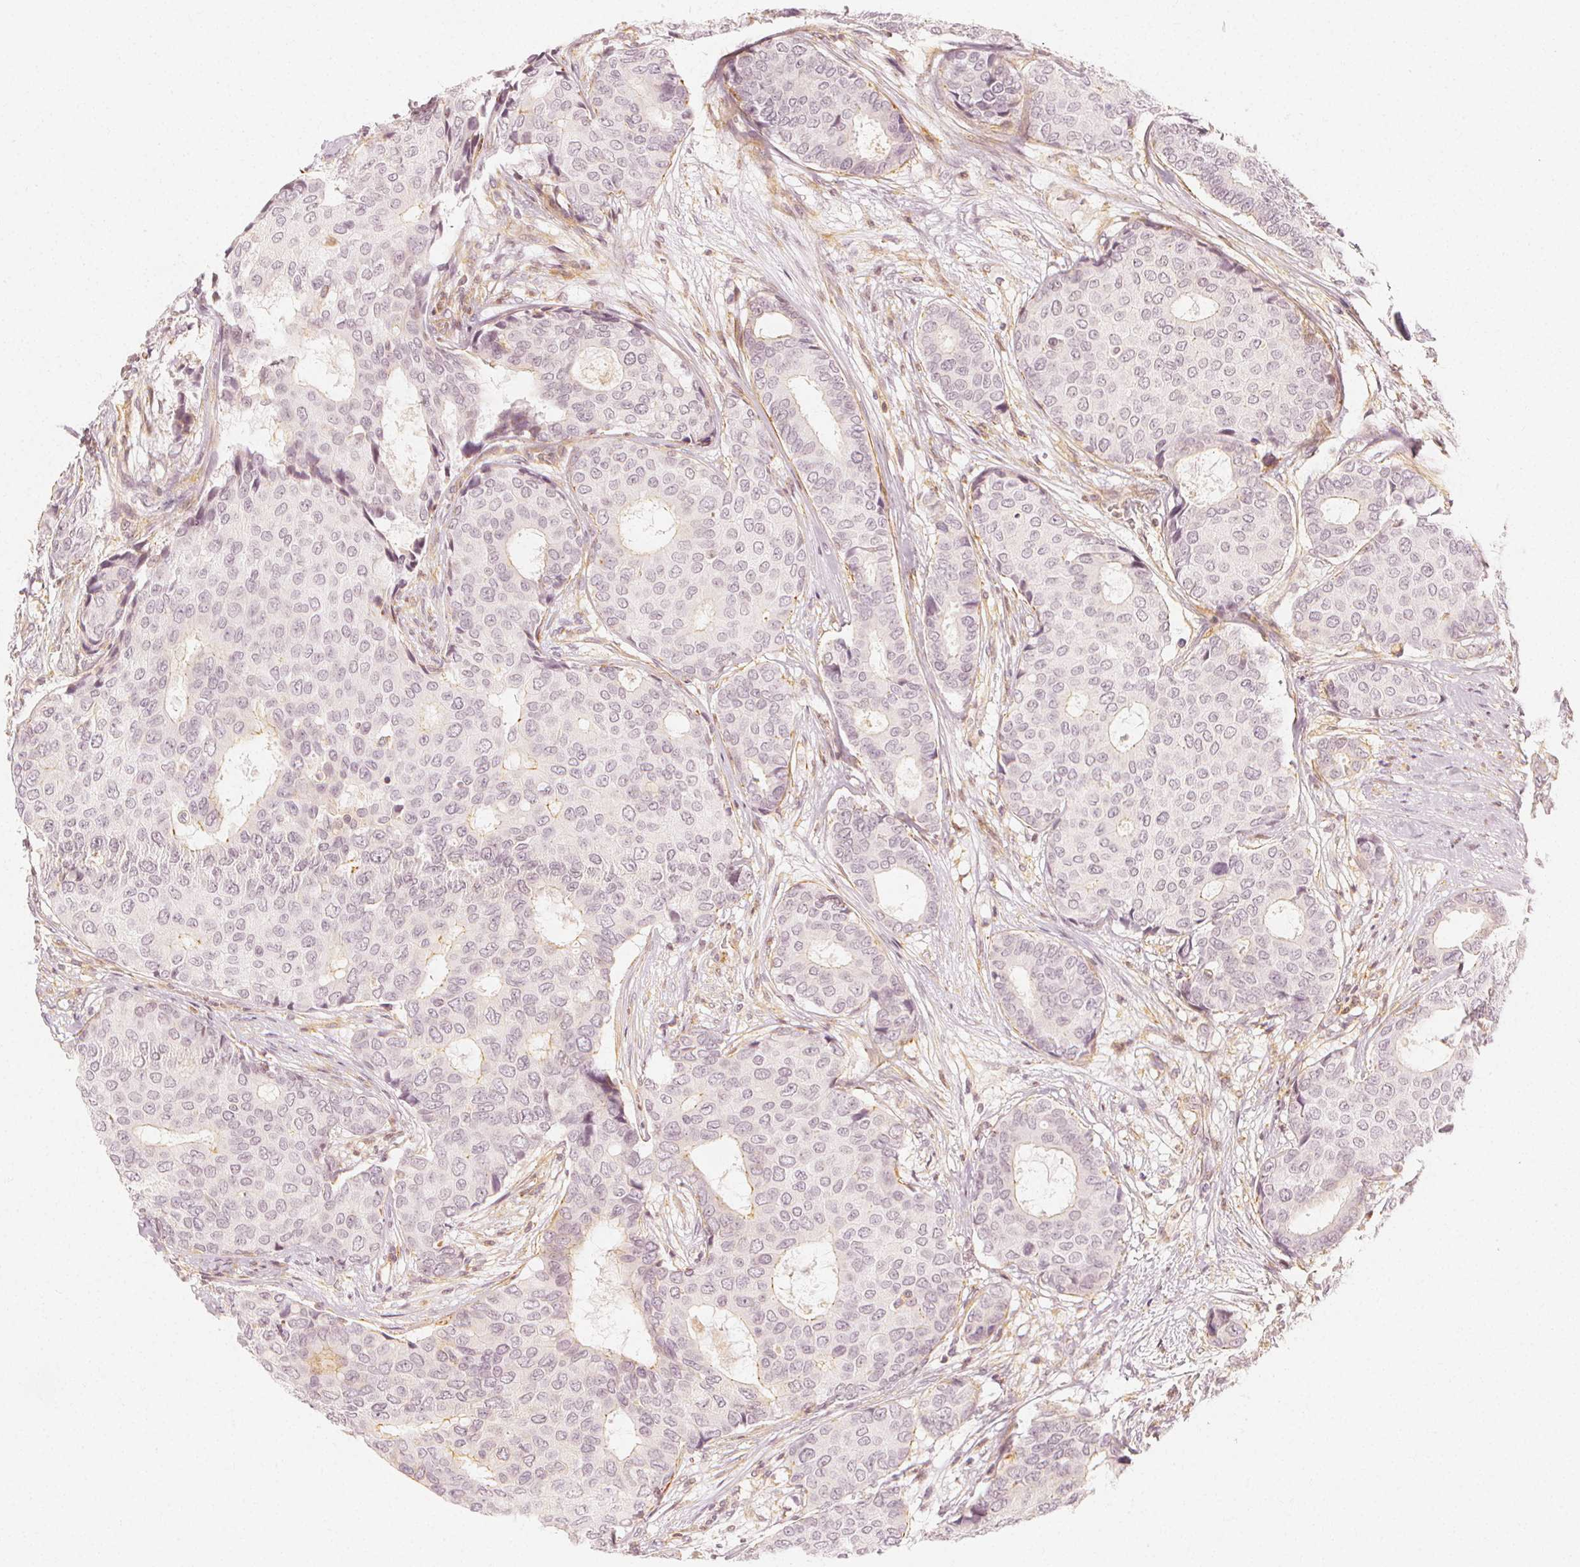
{"staining": {"intensity": "negative", "quantity": "none", "location": "none"}, "tissue": "breast cancer", "cell_type": "Tumor cells", "image_type": "cancer", "snomed": [{"axis": "morphology", "description": "Duct carcinoma"}, {"axis": "topography", "description": "Breast"}], "caption": "A photomicrograph of human breast cancer is negative for staining in tumor cells.", "gene": "ARHGAP26", "patient": {"sex": "female", "age": 75}}